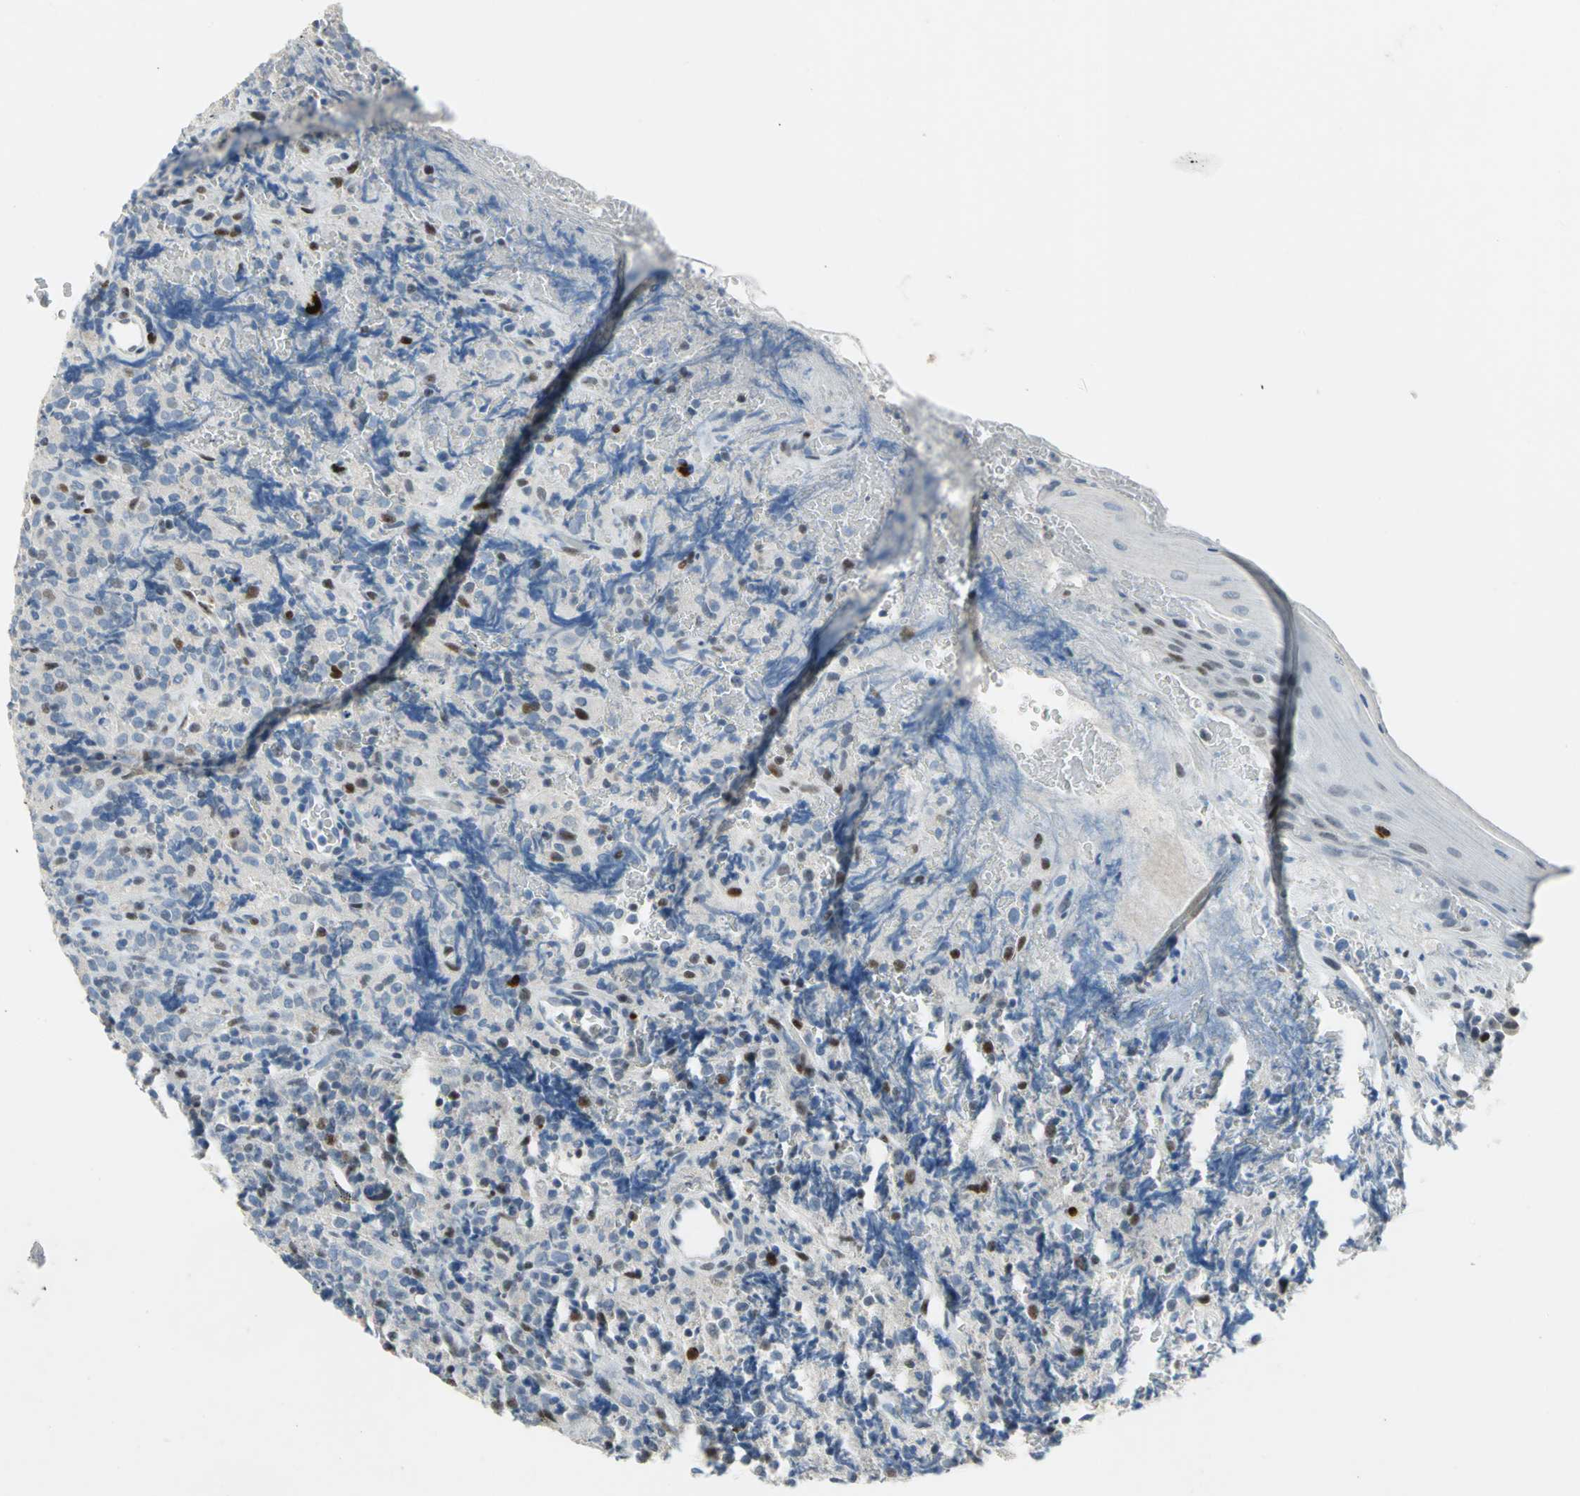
{"staining": {"intensity": "moderate", "quantity": "<25%", "location": "nuclear"}, "tissue": "lymphoma", "cell_type": "Tumor cells", "image_type": "cancer", "snomed": [{"axis": "morphology", "description": "Malignant lymphoma, non-Hodgkin's type, High grade"}, {"axis": "topography", "description": "Tonsil"}], "caption": "High-grade malignant lymphoma, non-Hodgkin's type stained for a protein shows moderate nuclear positivity in tumor cells. (Brightfield microscopy of DAB IHC at high magnification).", "gene": "NAB2", "patient": {"sex": "female", "age": 36}}